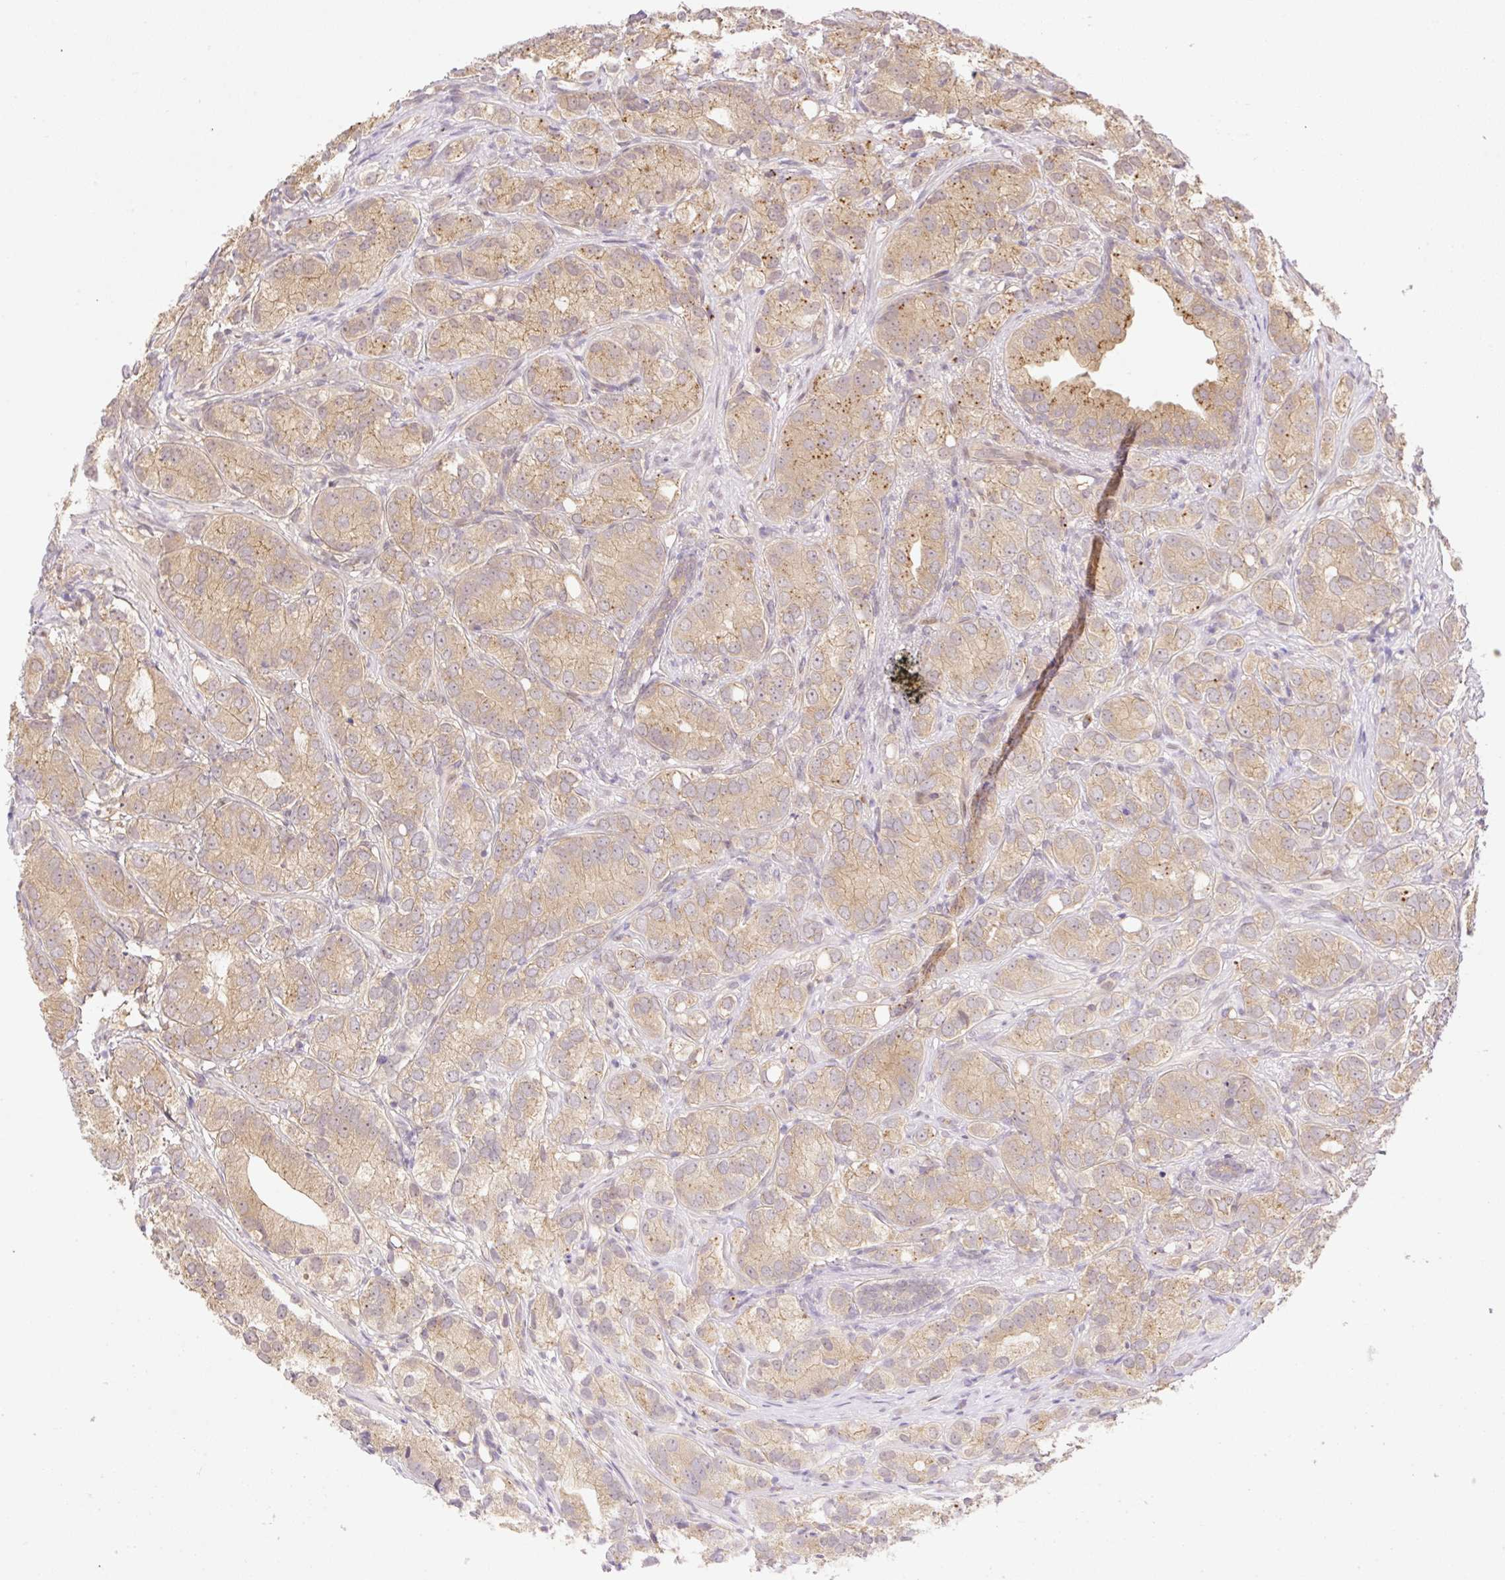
{"staining": {"intensity": "weak", "quantity": ">75%", "location": "cytoplasmic/membranous"}, "tissue": "prostate cancer", "cell_type": "Tumor cells", "image_type": "cancer", "snomed": [{"axis": "morphology", "description": "Adenocarcinoma, High grade"}, {"axis": "topography", "description": "Prostate"}], "caption": "An image of high-grade adenocarcinoma (prostate) stained for a protein reveals weak cytoplasmic/membranous brown staining in tumor cells.", "gene": "VPS25", "patient": {"sex": "male", "age": 82}}